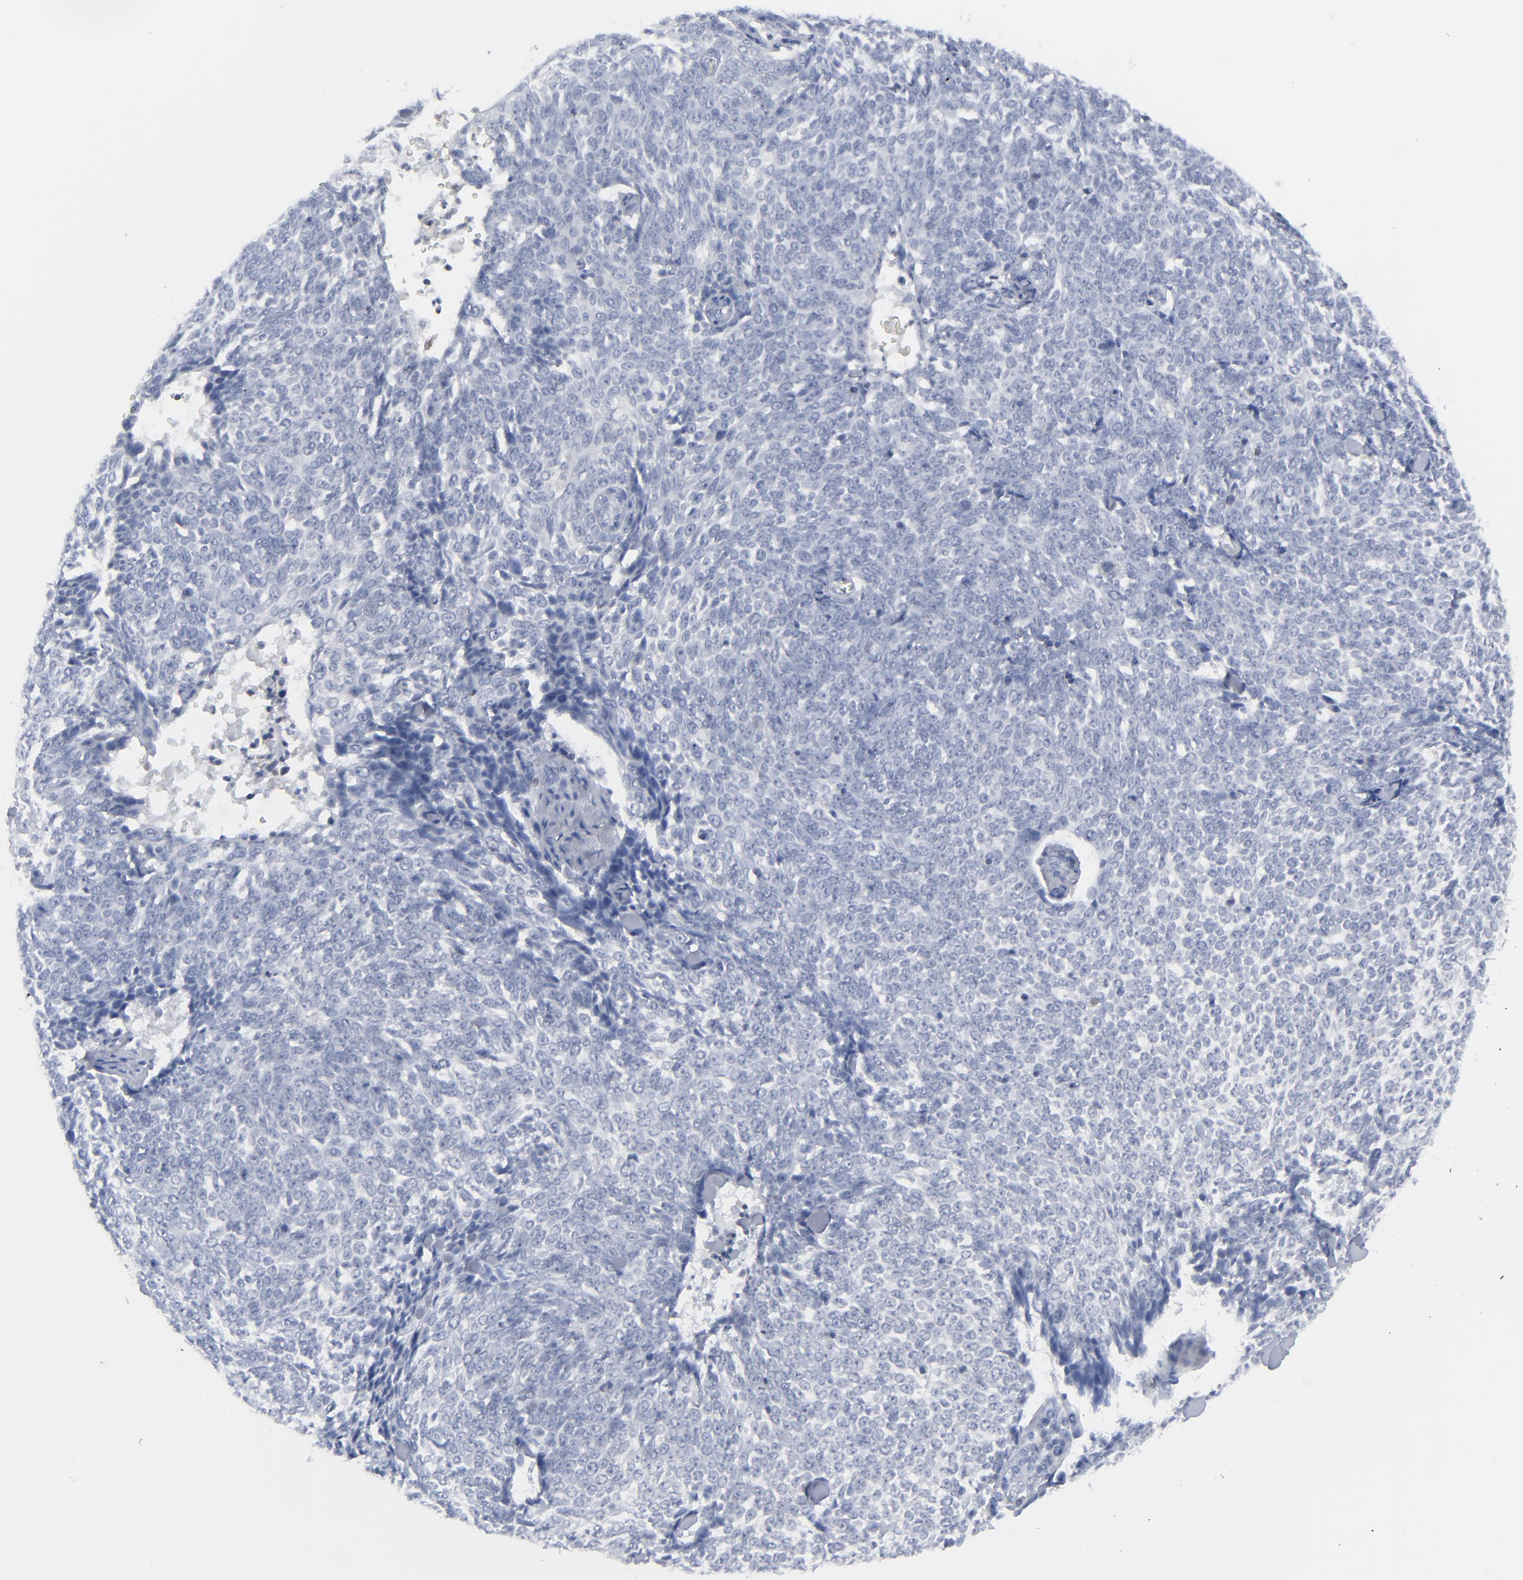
{"staining": {"intensity": "negative", "quantity": "none", "location": "none"}, "tissue": "skin cancer", "cell_type": "Tumor cells", "image_type": "cancer", "snomed": [{"axis": "morphology", "description": "Basal cell carcinoma"}, {"axis": "topography", "description": "Skin"}], "caption": "DAB (3,3'-diaminobenzidine) immunohistochemical staining of human skin cancer exhibits no significant expression in tumor cells.", "gene": "NUP88", "patient": {"sex": "female", "age": 89}}